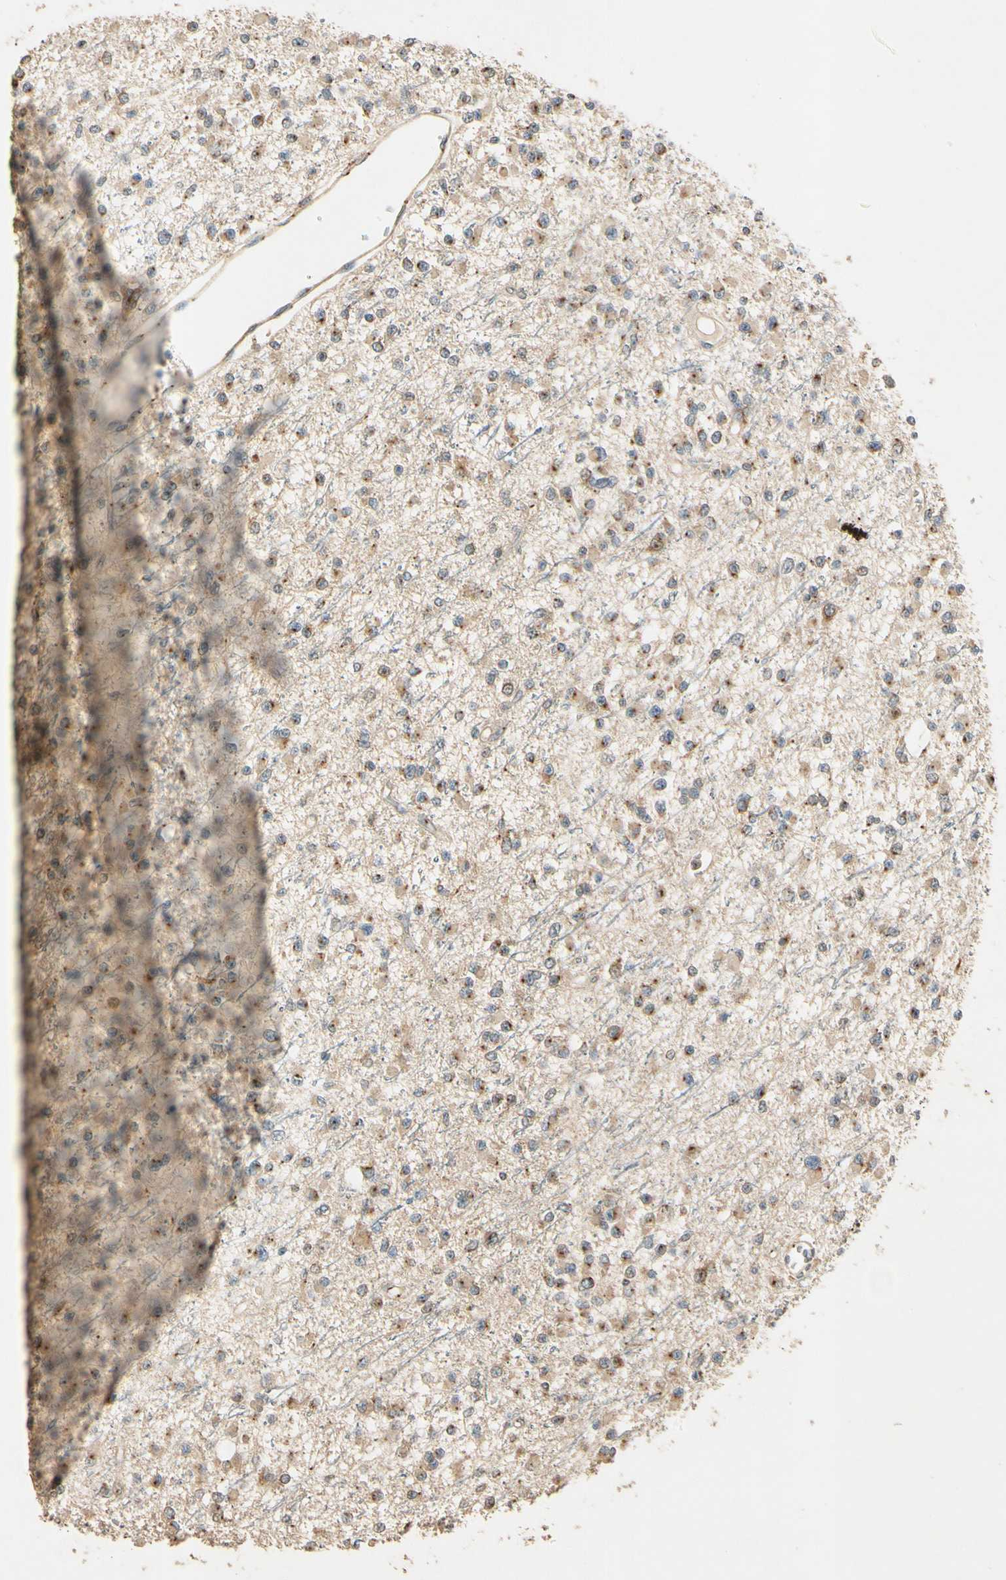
{"staining": {"intensity": "strong", "quantity": "25%-75%", "location": "cytoplasmic/membranous"}, "tissue": "glioma", "cell_type": "Tumor cells", "image_type": "cancer", "snomed": [{"axis": "morphology", "description": "Glioma, malignant, Low grade"}, {"axis": "topography", "description": "Brain"}], "caption": "Immunohistochemical staining of human low-grade glioma (malignant) reveals strong cytoplasmic/membranous protein positivity in about 25%-75% of tumor cells.", "gene": "AKAP9", "patient": {"sex": "female", "age": 22}}